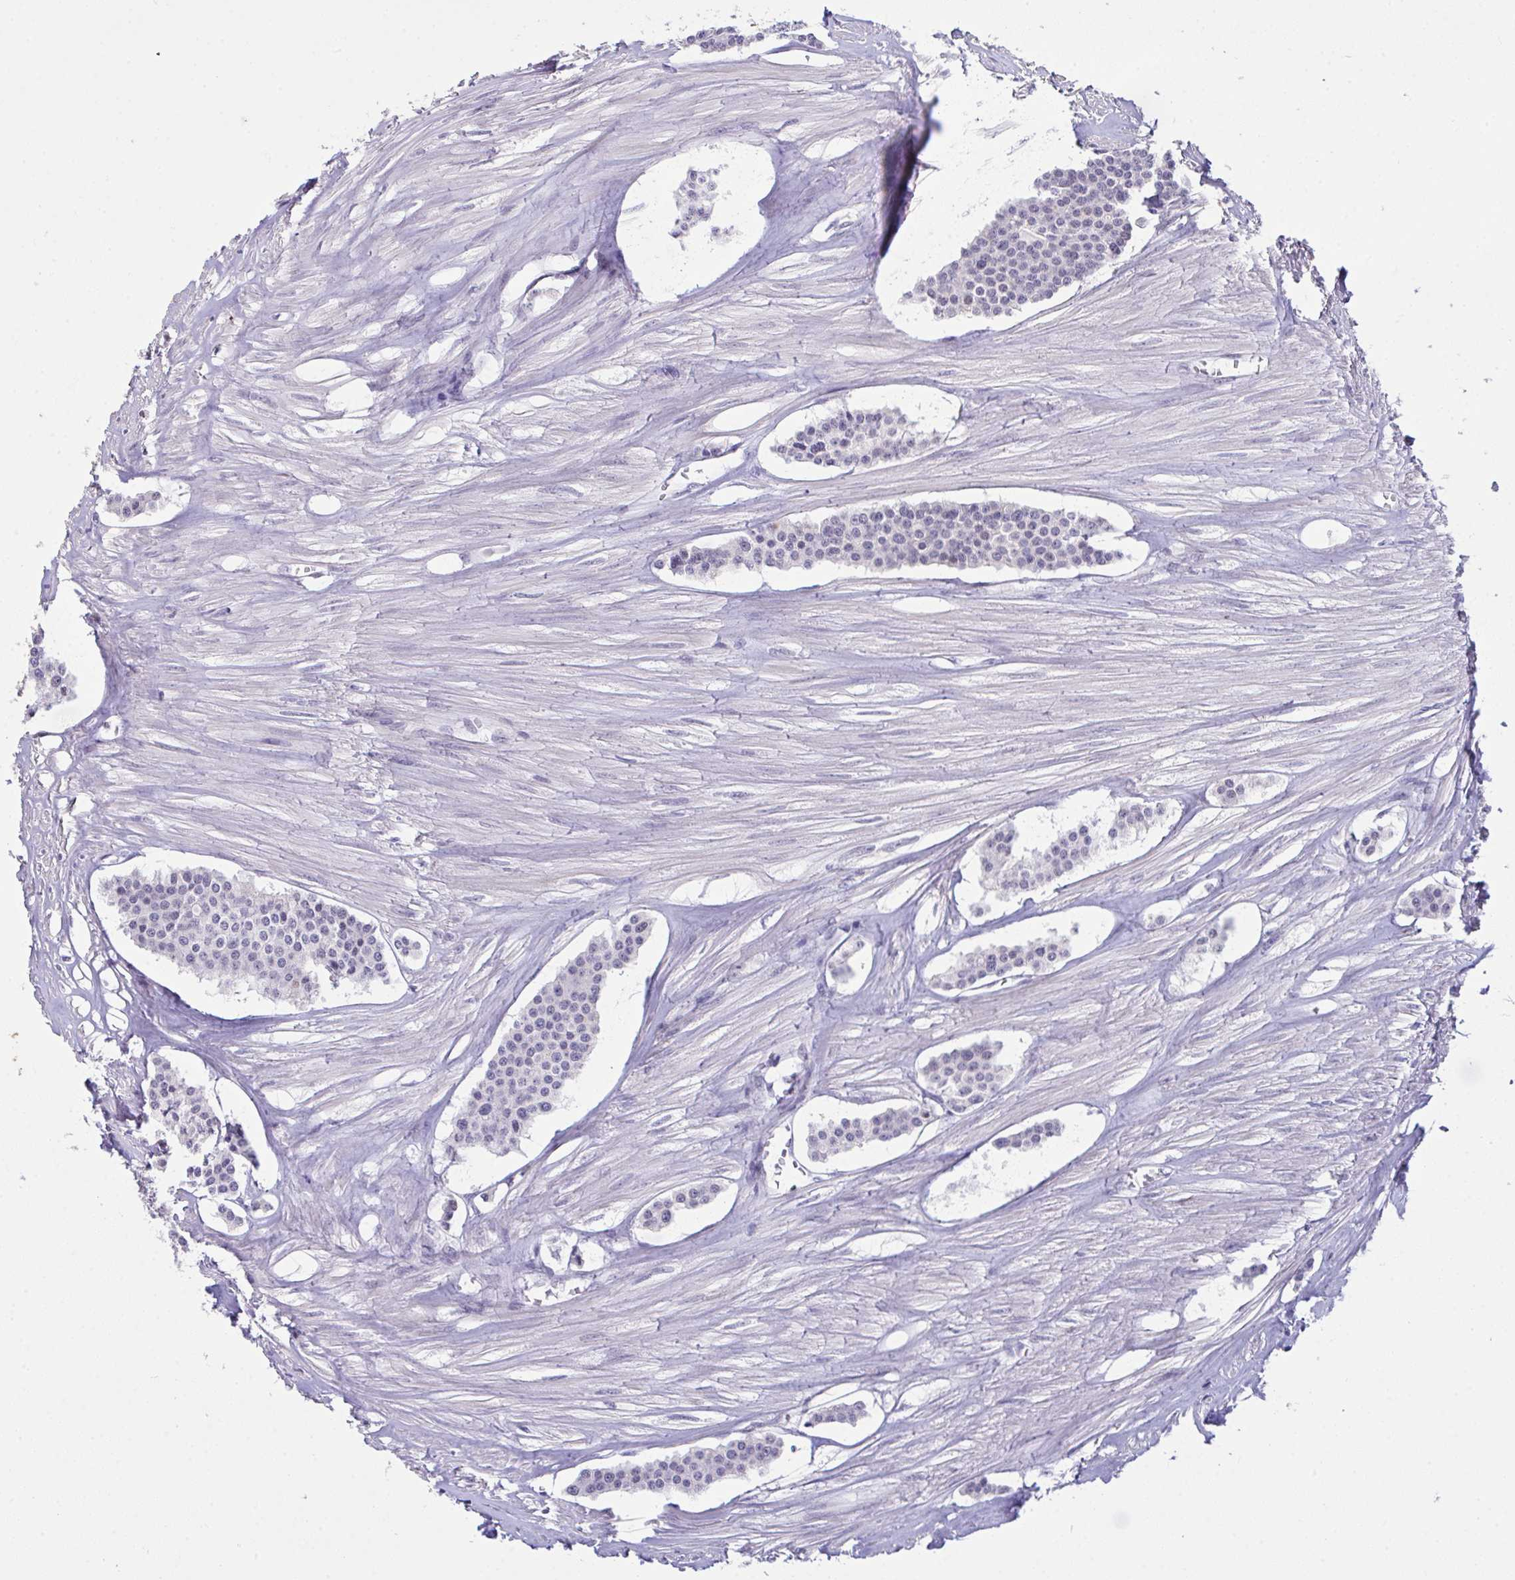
{"staining": {"intensity": "negative", "quantity": "none", "location": "none"}, "tissue": "carcinoid", "cell_type": "Tumor cells", "image_type": "cancer", "snomed": [{"axis": "morphology", "description": "Carcinoid, malignant, NOS"}, {"axis": "topography", "description": "Small intestine"}], "caption": "A histopathology image of human carcinoid (malignant) is negative for staining in tumor cells.", "gene": "ATP6V0D2", "patient": {"sex": "male", "age": 60}}